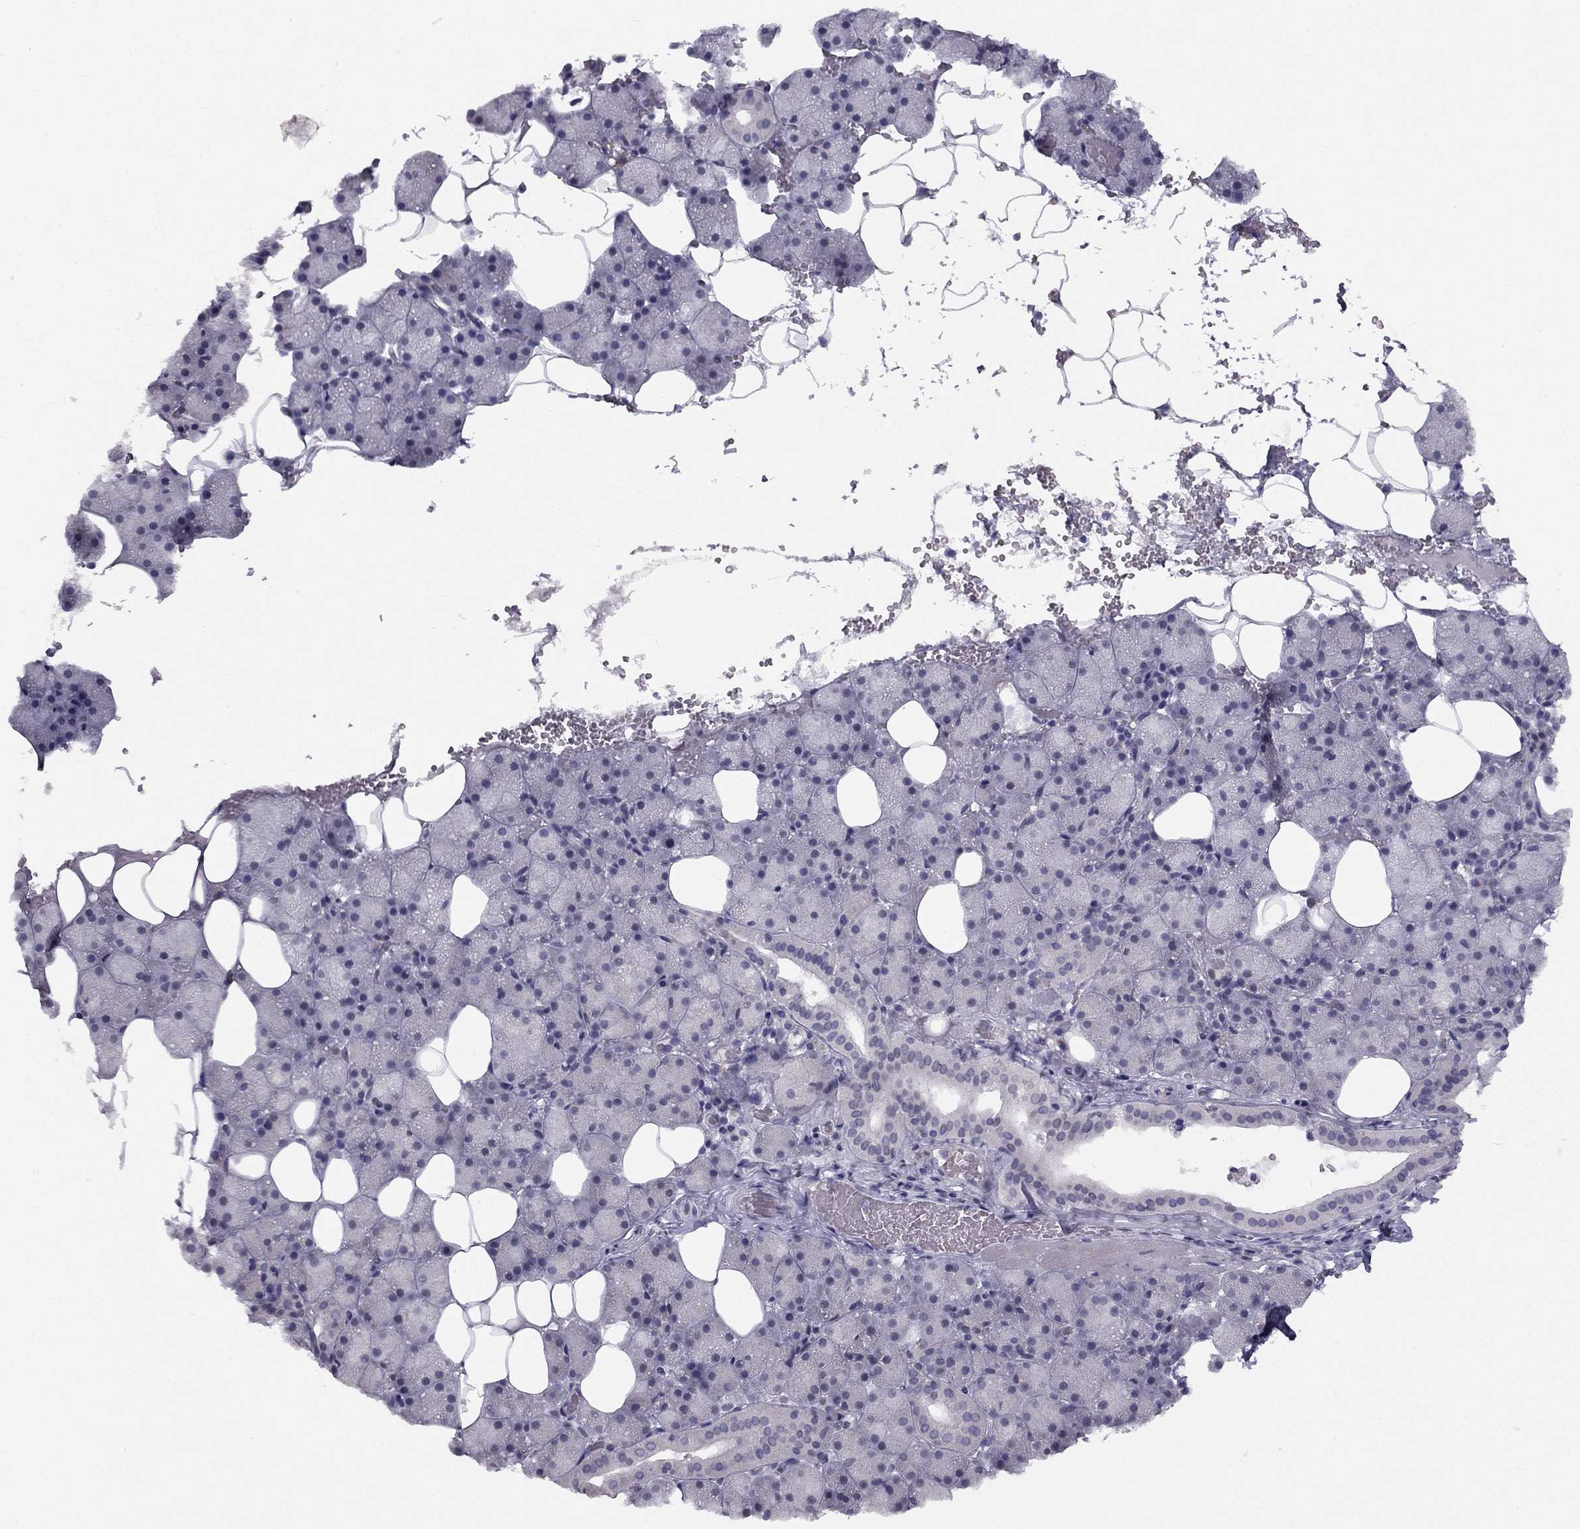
{"staining": {"intensity": "moderate", "quantity": "<25%", "location": "nuclear"}, "tissue": "salivary gland", "cell_type": "Glandular cells", "image_type": "normal", "snomed": [{"axis": "morphology", "description": "Normal tissue, NOS"}, {"axis": "topography", "description": "Salivary gland"}], "caption": "IHC staining of normal salivary gland, which shows low levels of moderate nuclear positivity in about <25% of glandular cells indicating moderate nuclear protein staining. The staining was performed using DAB (3,3'-diaminobenzidine) (brown) for protein detection and nuclei were counterstained in hematoxylin (blue).", "gene": "TRPS1", "patient": {"sex": "male", "age": 38}}